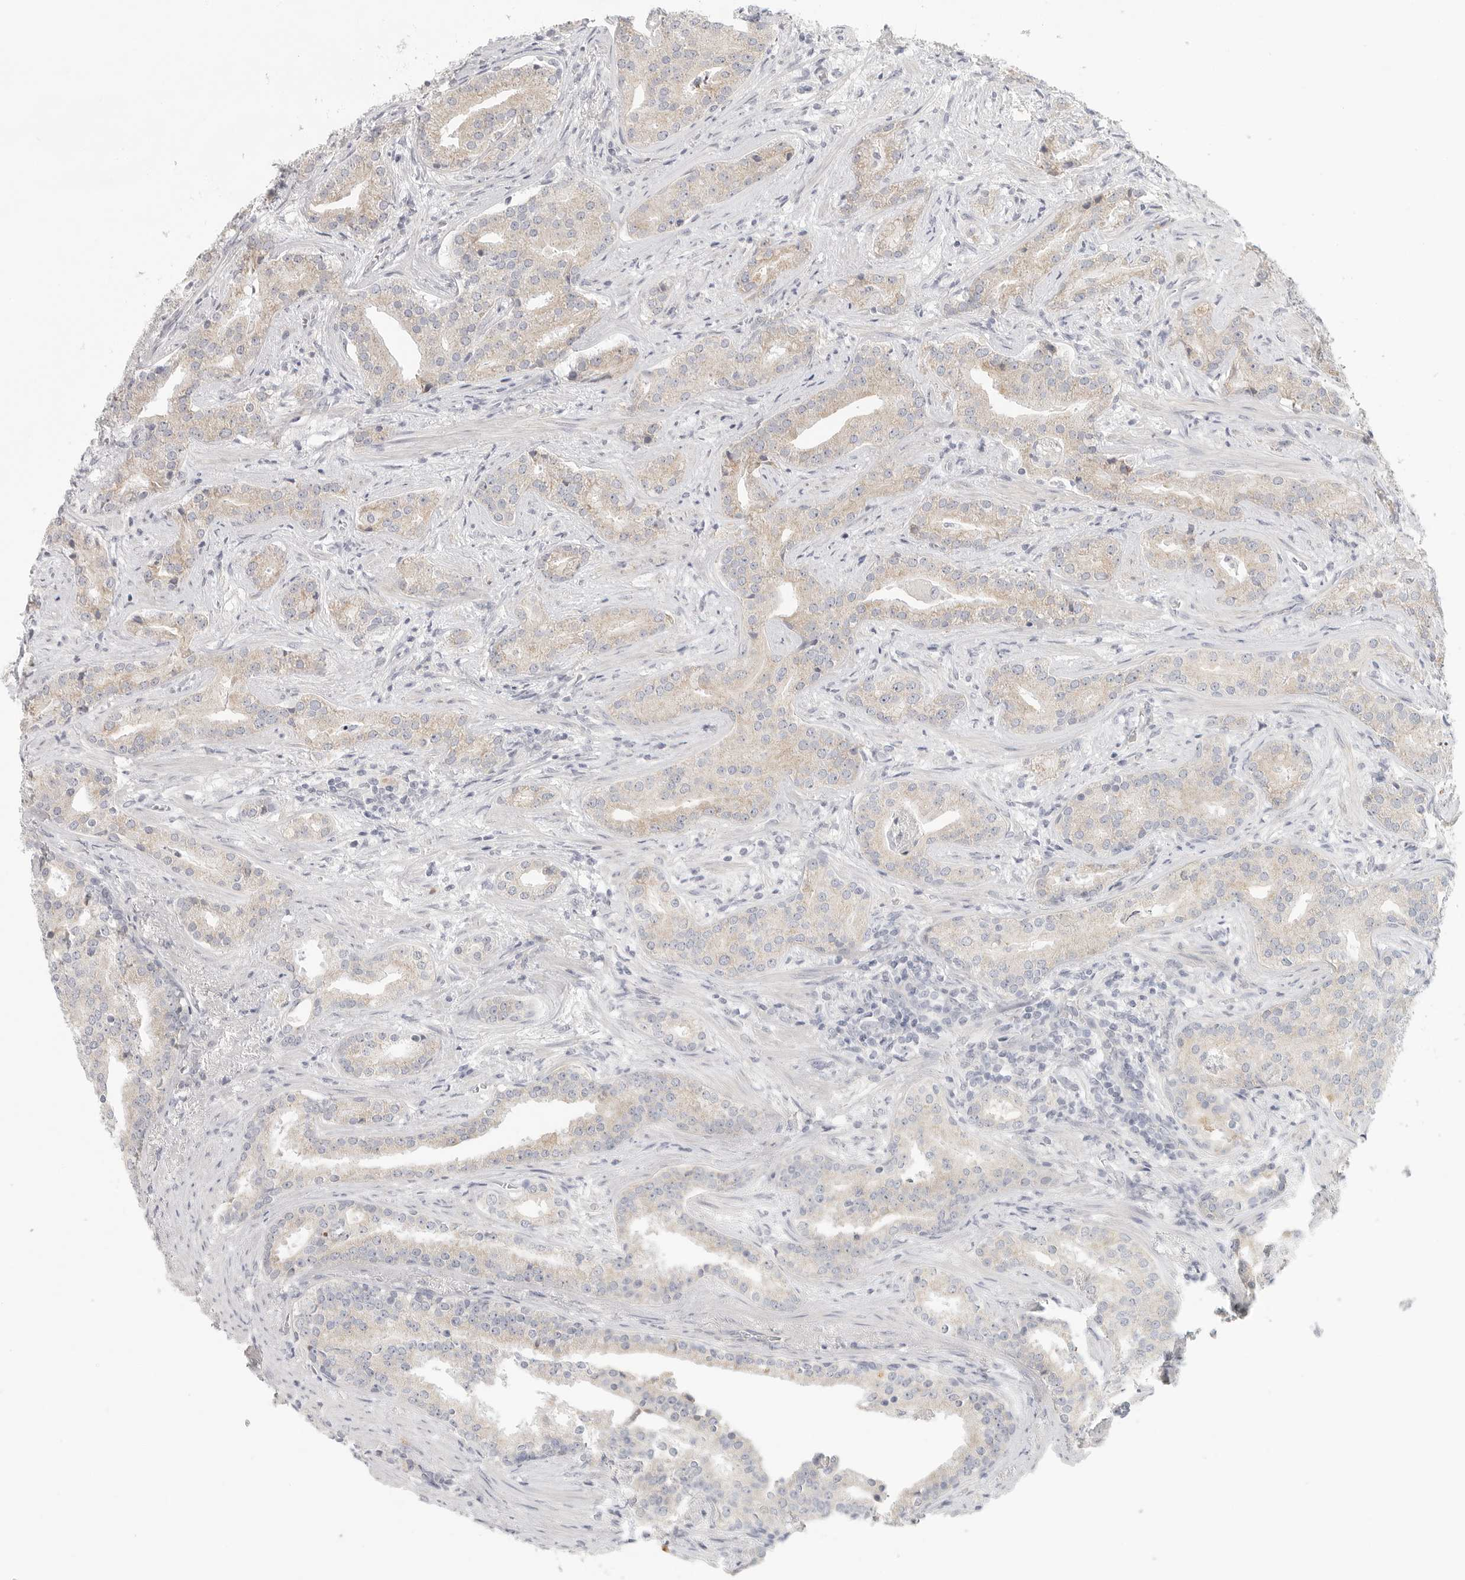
{"staining": {"intensity": "weak", "quantity": "25%-75%", "location": "cytoplasmic/membranous"}, "tissue": "prostate cancer", "cell_type": "Tumor cells", "image_type": "cancer", "snomed": [{"axis": "morphology", "description": "Adenocarcinoma, Low grade"}, {"axis": "topography", "description": "Prostate"}], "caption": "DAB (3,3'-diaminobenzidine) immunohistochemical staining of prostate cancer exhibits weak cytoplasmic/membranous protein staining in approximately 25%-75% of tumor cells.", "gene": "SLC25A36", "patient": {"sex": "male", "age": 67}}